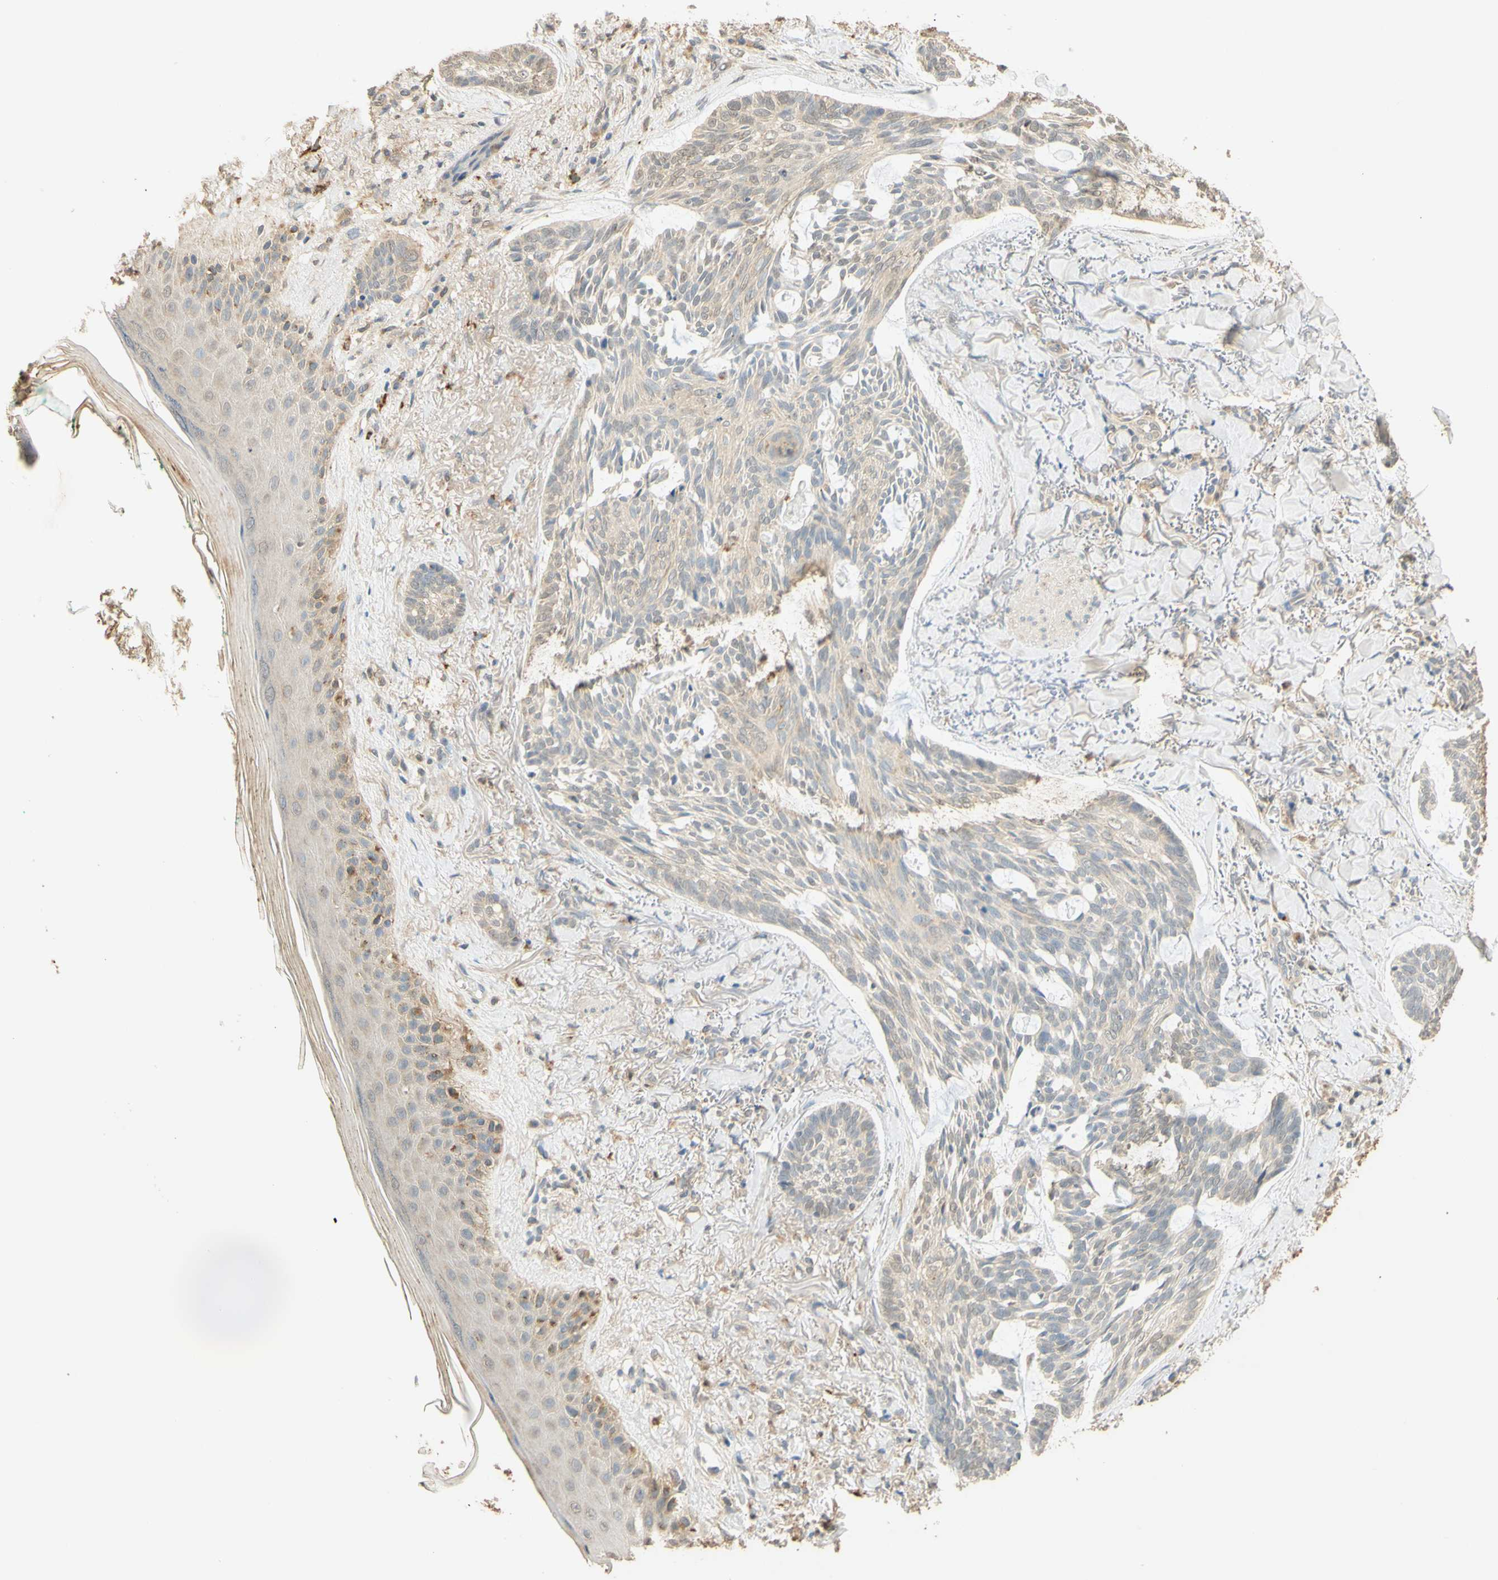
{"staining": {"intensity": "negative", "quantity": "none", "location": "none"}, "tissue": "skin cancer", "cell_type": "Tumor cells", "image_type": "cancer", "snomed": [{"axis": "morphology", "description": "Basal cell carcinoma"}, {"axis": "topography", "description": "Skin"}], "caption": "Skin cancer (basal cell carcinoma) was stained to show a protein in brown. There is no significant expression in tumor cells.", "gene": "ENTREP2", "patient": {"sex": "male", "age": 43}}